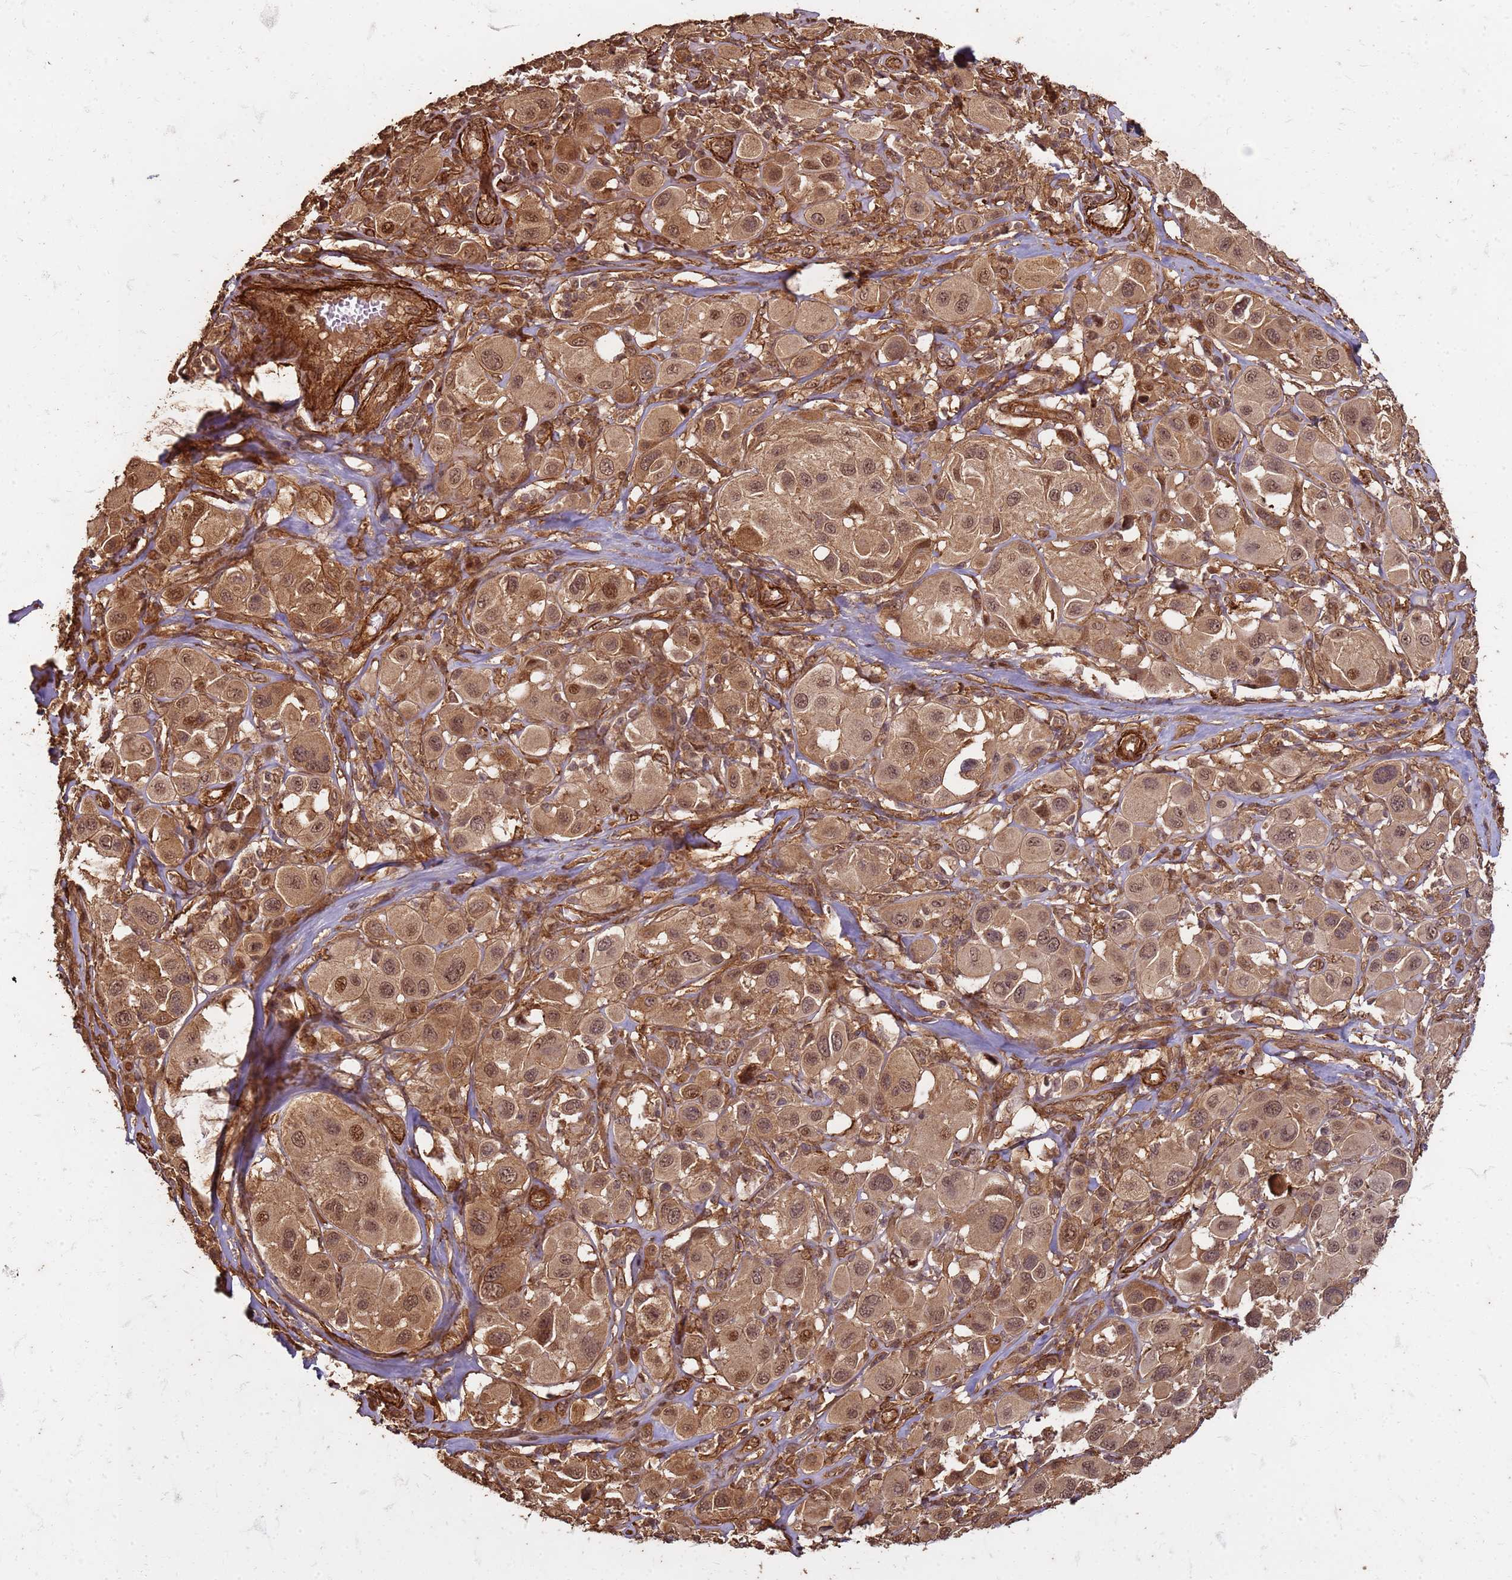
{"staining": {"intensity": "moderate", "quantity": ">75%", "location": "cytoplasmic/membranous,nuclear"}, "tissue": "melanoma", "cell_type": "Tumor cells", "image_type": "cancer", "snomed": [{"axis": "morphology", "description": "Malignant melanoma, Metastatic site"}, {"axis": "topography", "description": "Skin"}], "caption": "Malignant melanoma (metastatic site) stained with DAB (3,3'-diaminobenzidine) IHC shows medium levels of moderate cytoplasmic/membranous and nuclear staining in about >75% of tumor cells.", "gene": "KIF26A", "patient": {"sex": "male", "age": 41}}